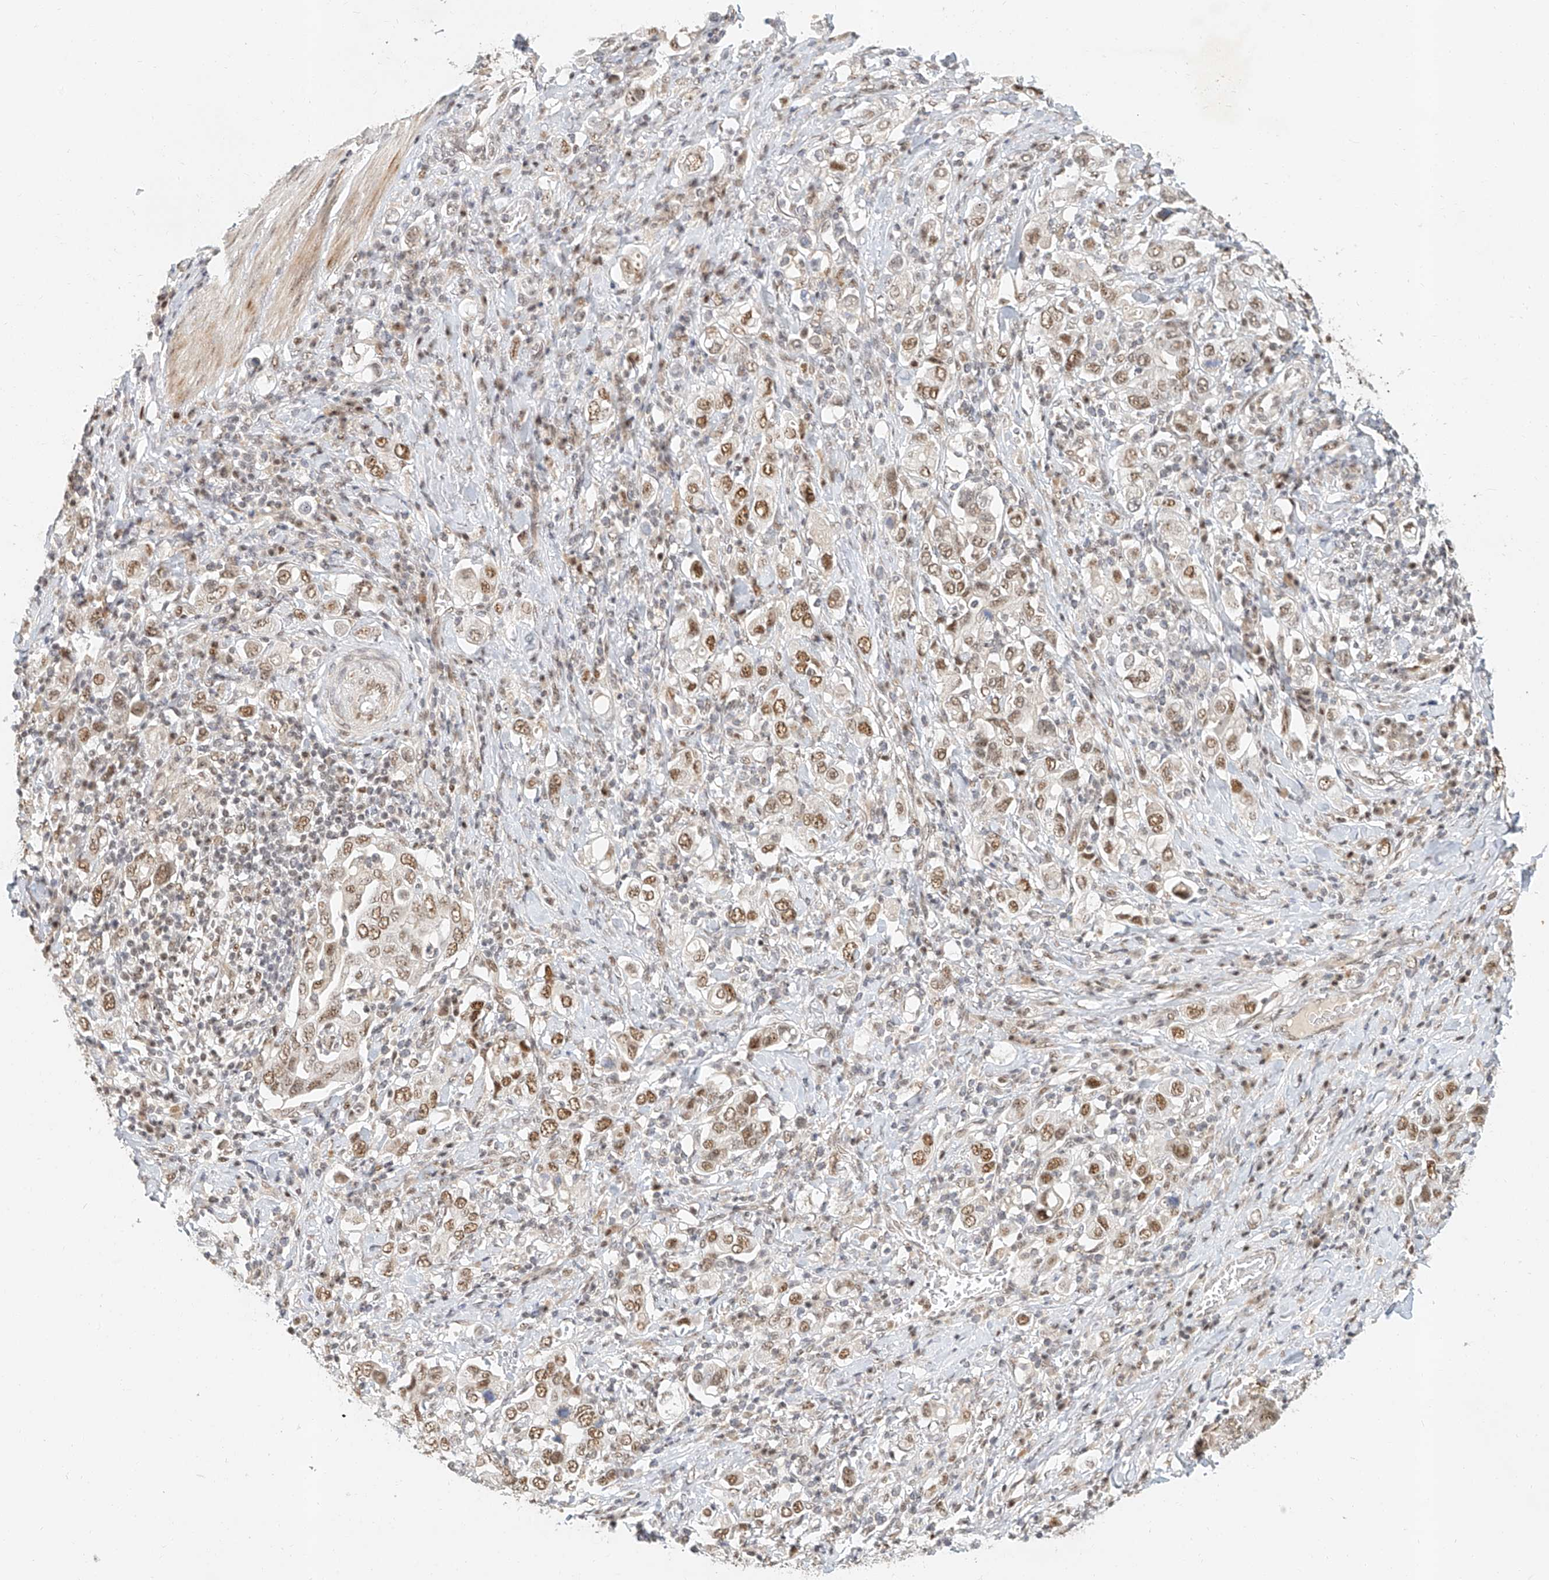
{"staining": {"intensity": "moderate", "quantity": ">75%", "location": "nuclear"}, "tissue": "stomach cancer", "cell_type": "Tumor cells", "image_type": "cancer", "snomed": [{"axis": "morphology", "description": "Adenocarcinoma, NOS"}, {"axis": "topography", "description": "Stomach, upper"}], "caption": "A histopathology image showing moderate nuclear positivity in approximately >75% of tumor cells in stomach cancer (adenocarcinoma), as visualized by brown immunohistochemical staining.", "gene": "CXorf58", "patient": {"sex": "male", "age": 62}}